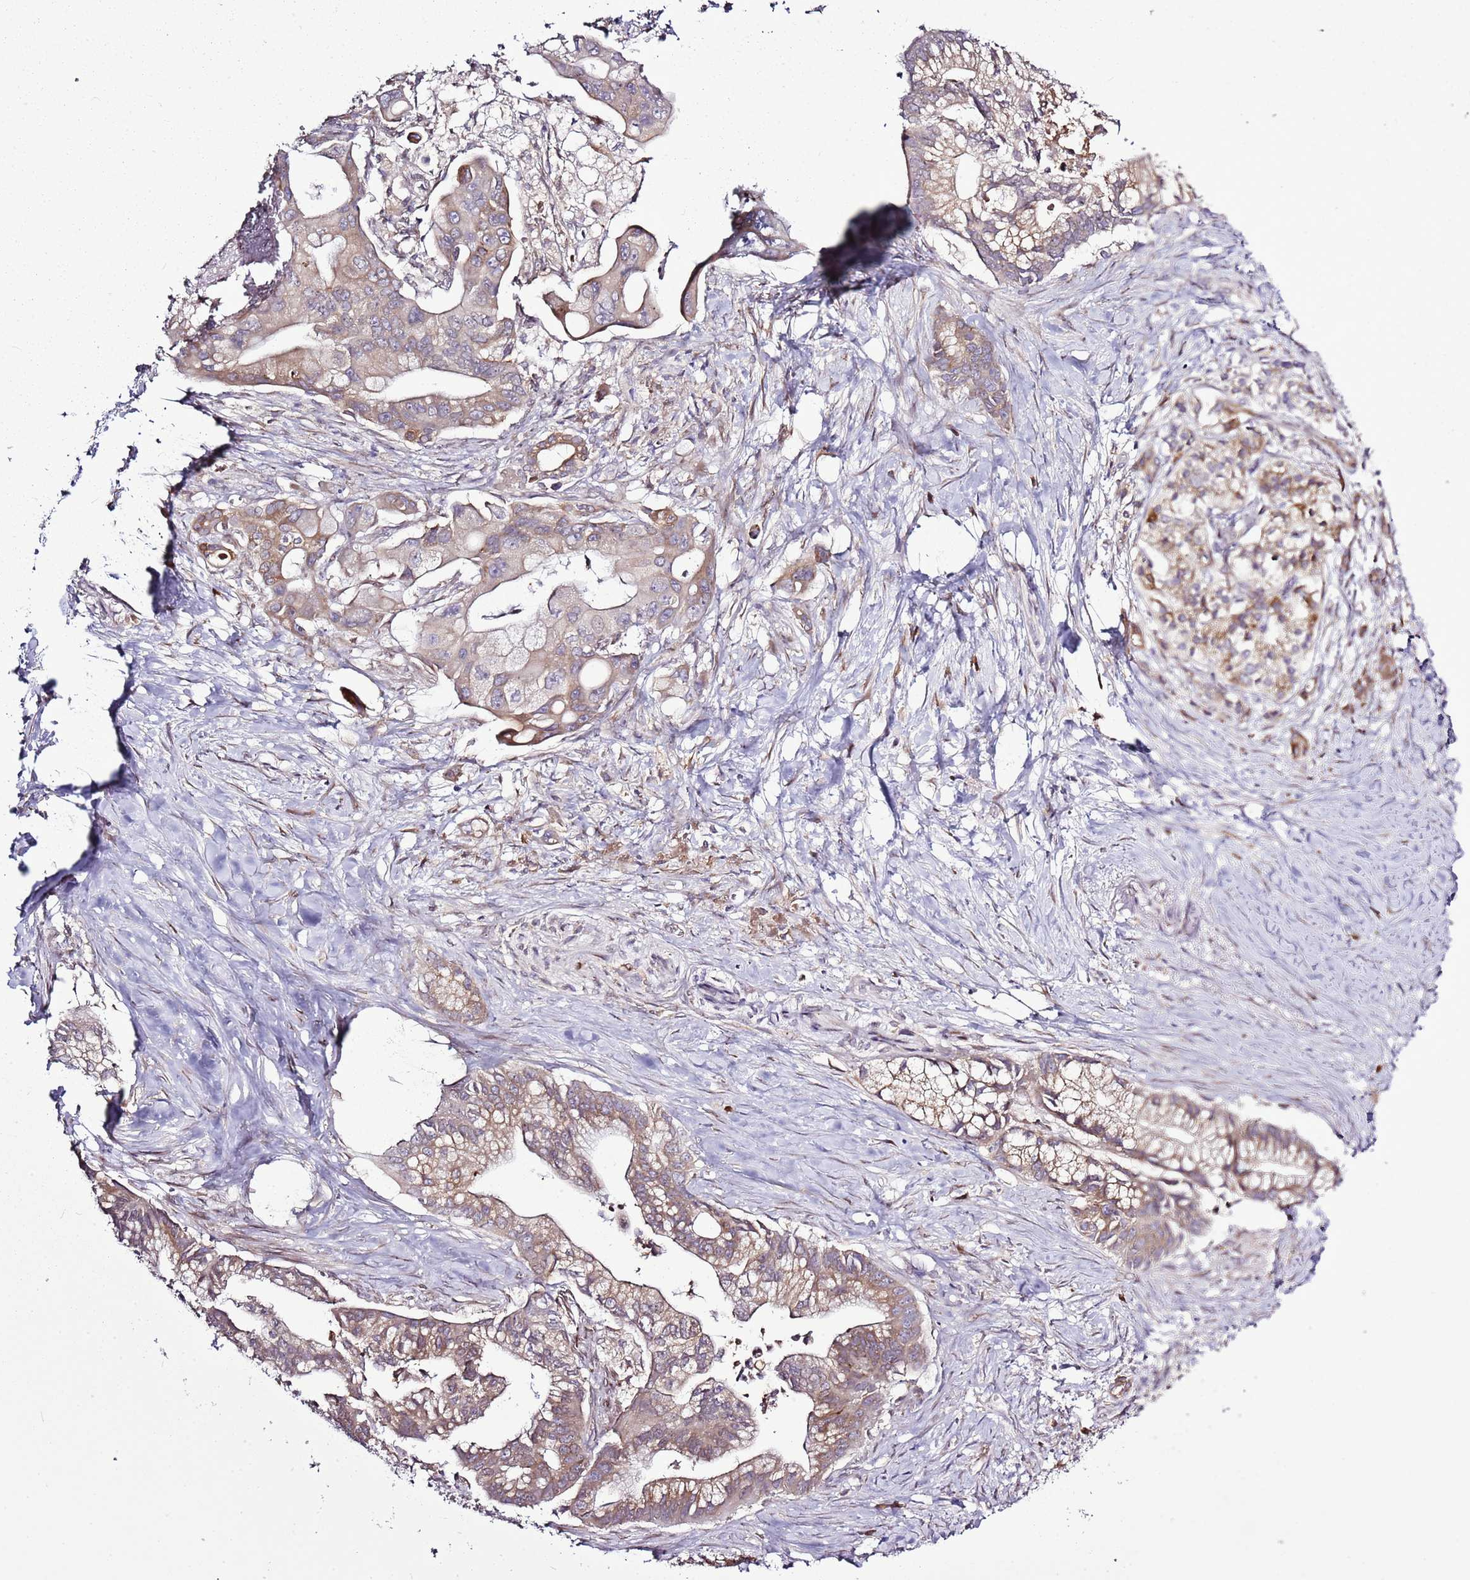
{"staining": {"intensity": "strong", "quantity": ">75%", "location": "cytoplasmic/membranous"}, "tissue": "pancreatic cancer", "cell_type": "Tumor cells", "image_type": "cancer", "snomed": [{"axis": "morphology", "description": "Adenocarcinoma, NOS"}, {"axis": "topography", "description": "Pancreas"}], "caption": "The image reveals staining of adenocarcinoma (pancreatic), revealing strong cytoplasmic/membranous protein expression (brown color) within tumor cells.", "gene": "TMED10", "patient": {"sex": "male", "age": 68}}